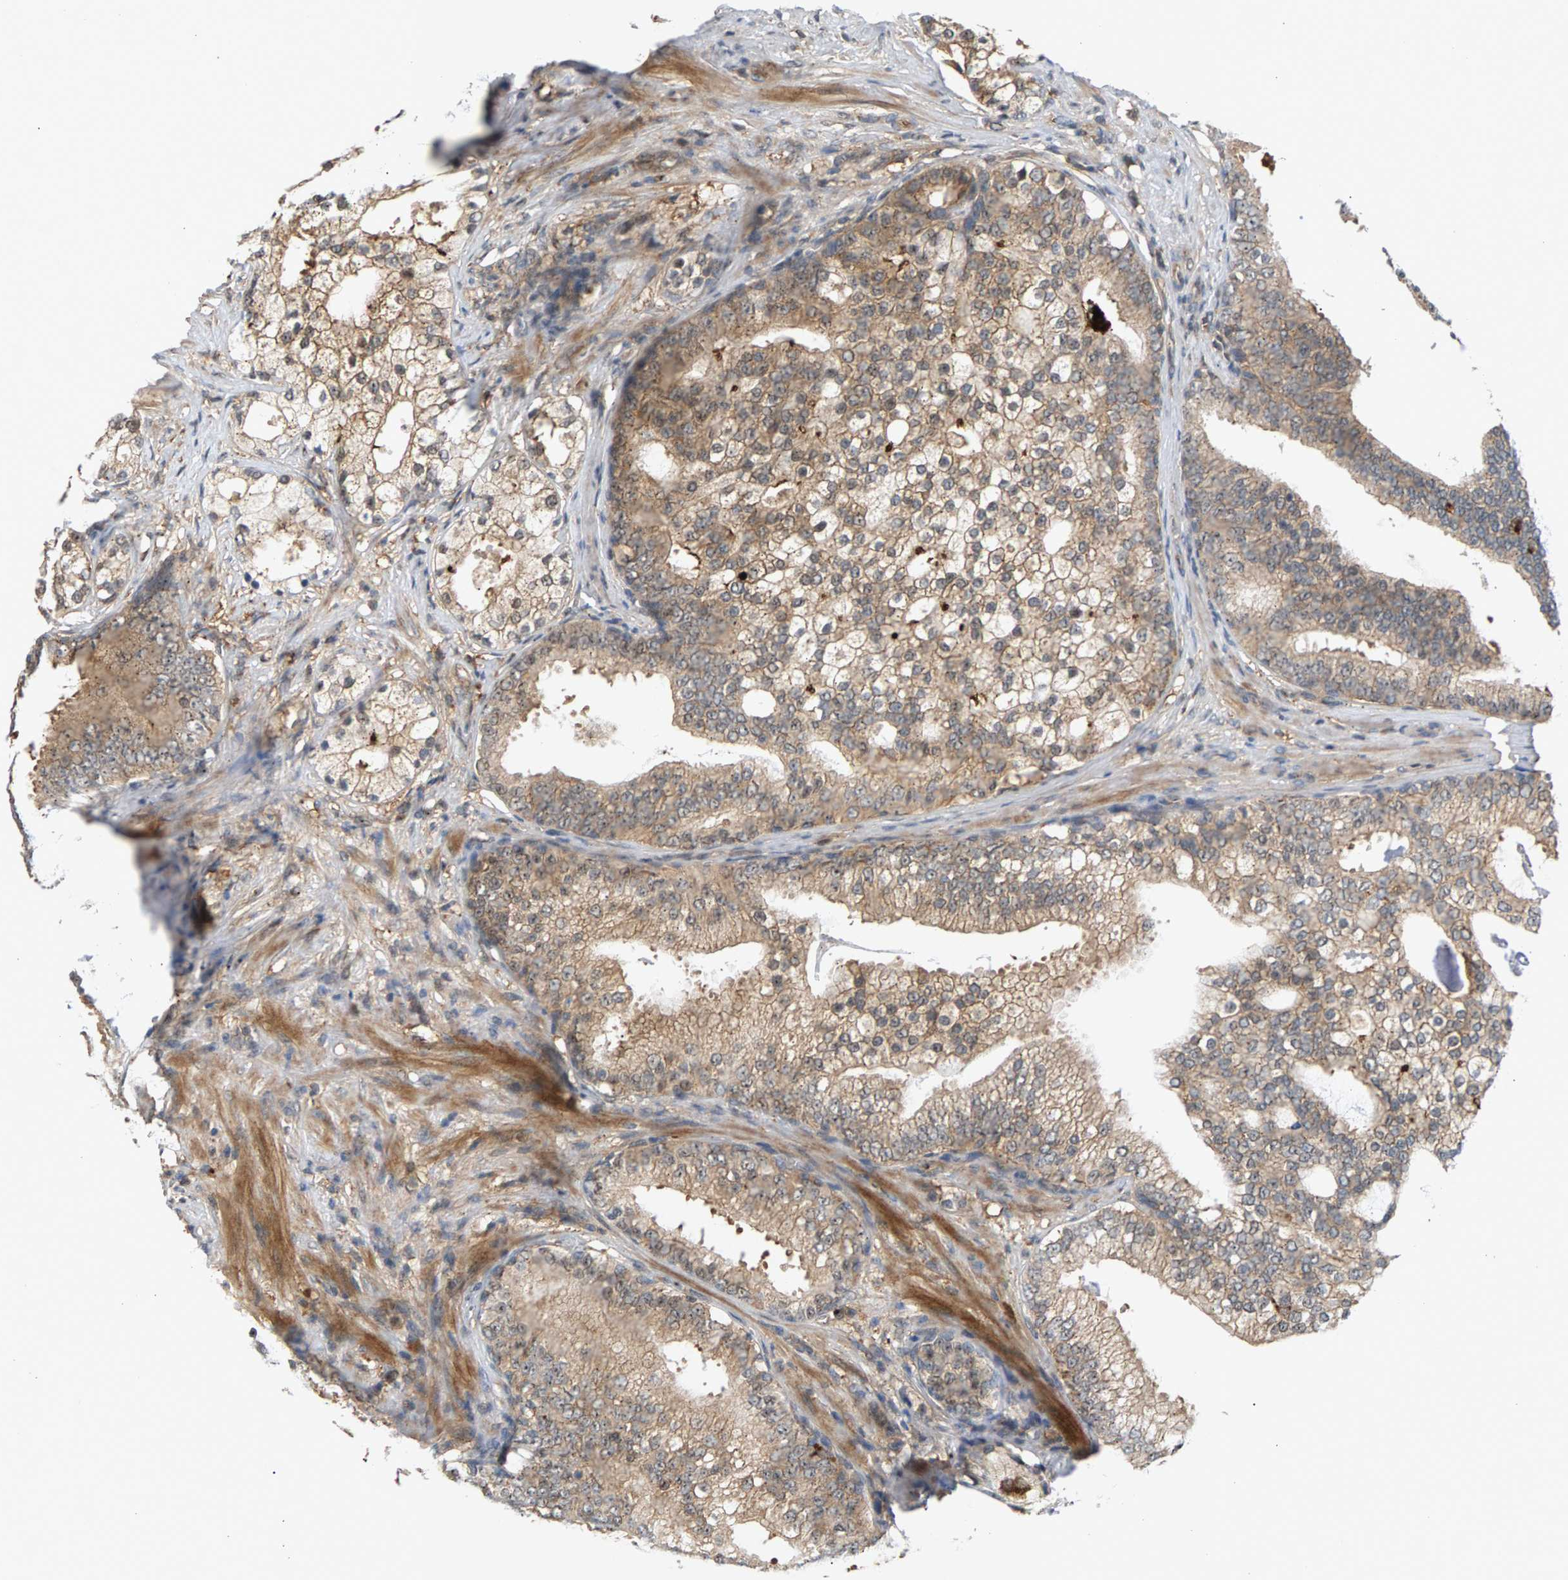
{"staining": {"intensity": "moderate", "quantity": ">75%", "location": "cytoplasmic/membranous"}, "tissue": "prostate cancer", "cell_type": "Tumor cells", "image_type": "cancer", "snomed": [{"axis": "morphology", "description": "Adenocarcinoma, Low grade"}, {"axis": "topography", "description": "Prostate"}], "caption": "Adenocarcinoma (low-grade) (prostate) was stained to show a protein in brown. There is medium levels of moderate cytoplasmic/membranous staining in about >75% of tumor cells.", "gene": "MAP2K5", "patient": {"sex": "male", "age": 58}}